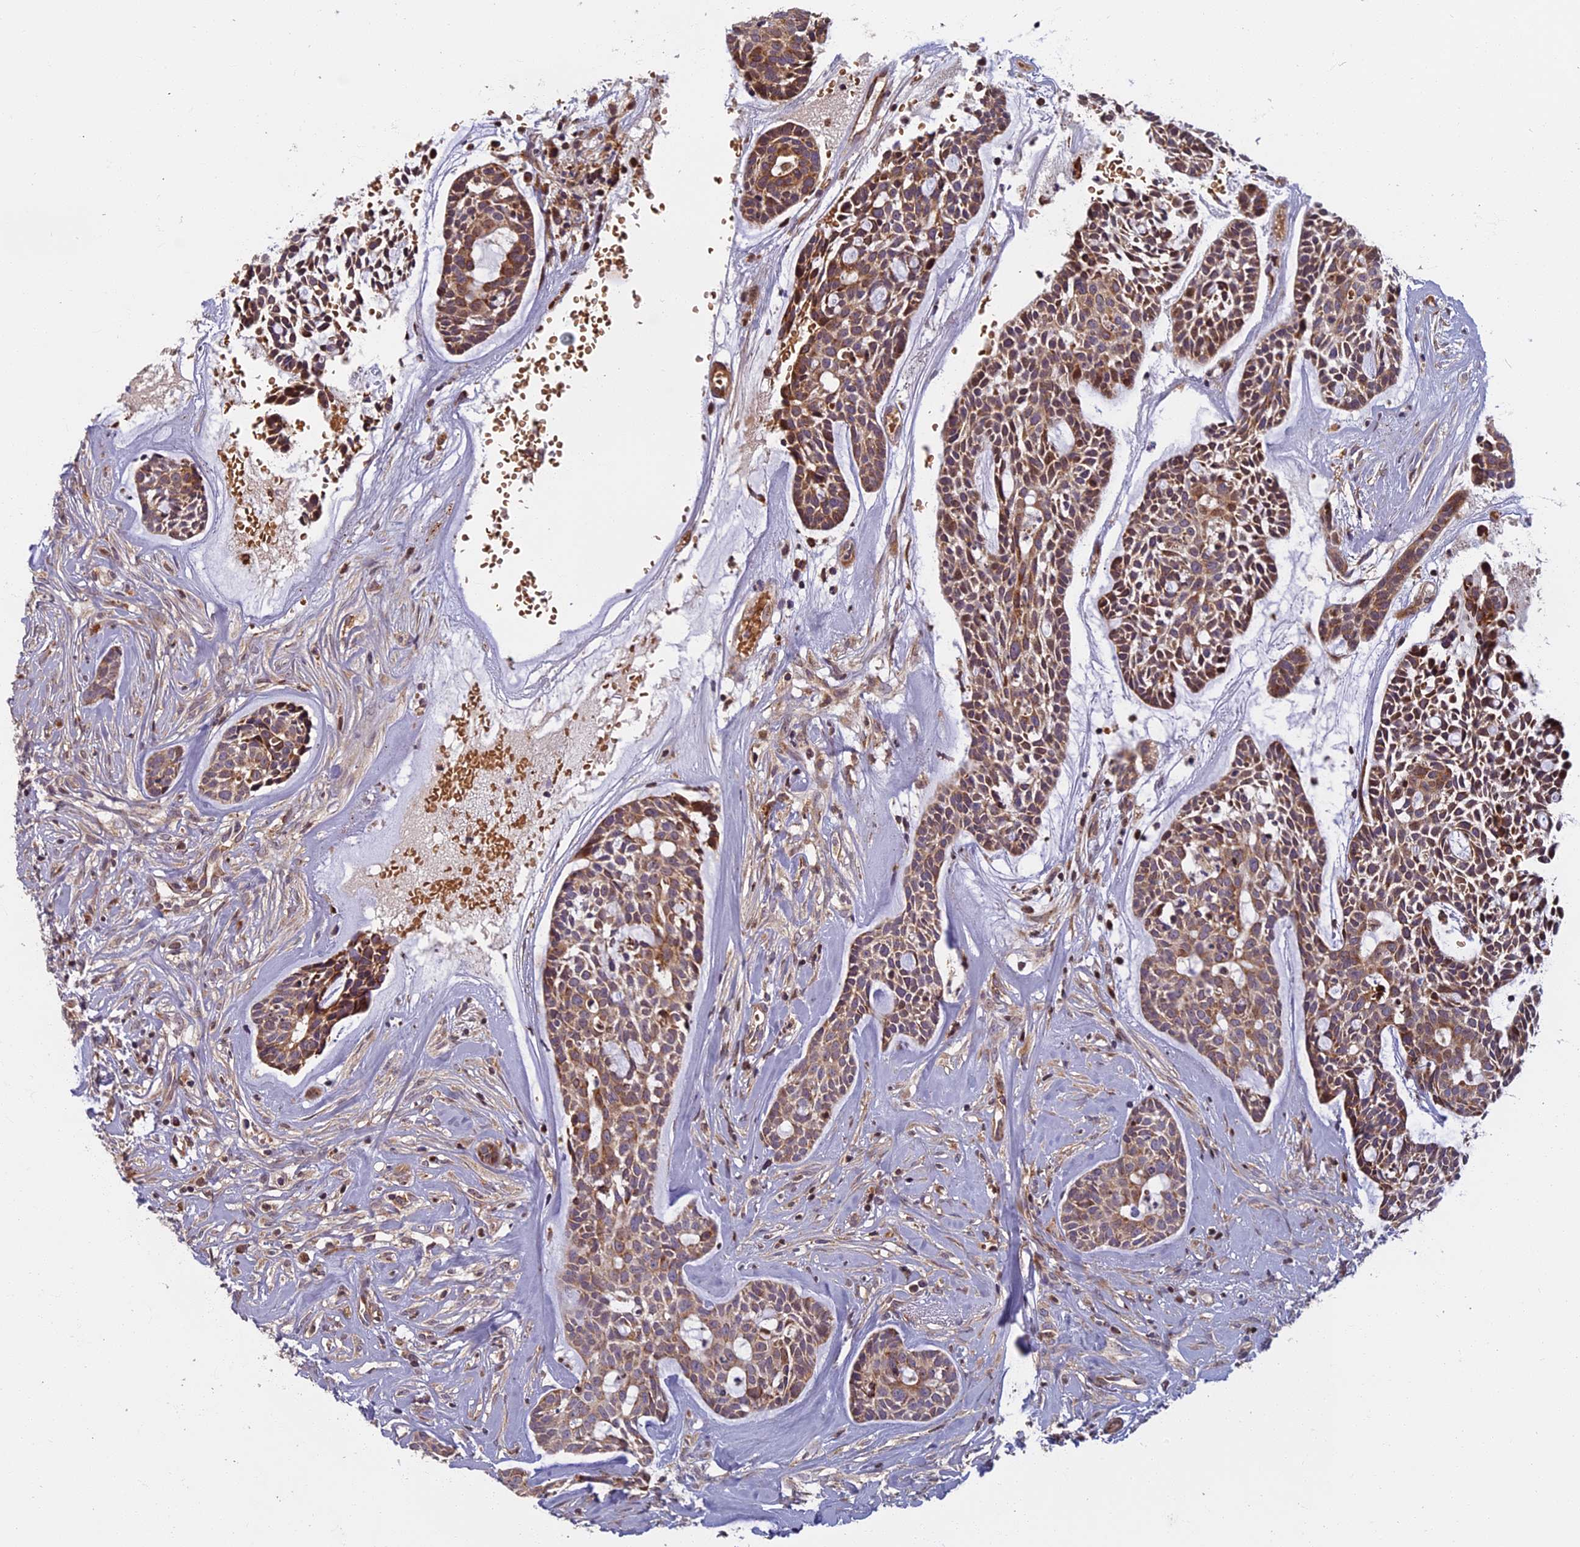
{"staining": {"intensity": "moderate", "quantity": ">75%", "location": "cytoplasmic/membranous"}, "tissue": "head and neck cancer", "cell_type": "Tumor cells", "image_type": "cancer", "snomed": [{"axis": "morphology", "description": "Normal tissue, NOS"}, {"axis": "morphology", "description": "Adenocarcinoma, NOS"}, {"axis": "topography", "description": "Subcutis"}, {"axis": "topography", "description": "Nasopharynx"}, {"axis": "topography", "description": "Head-Neck"}], "caption": "This histopathology image demonstrates head and neck adenocarcinoma stained with immunohistochemistry to label a protein in brown. The cytoplasmic/membranous of tumor cells show moderate positivity for the protein. Nuclei are counter-stained blue.", "gene": "EDAR", "patient": {"sex": "female", "age": 73}}